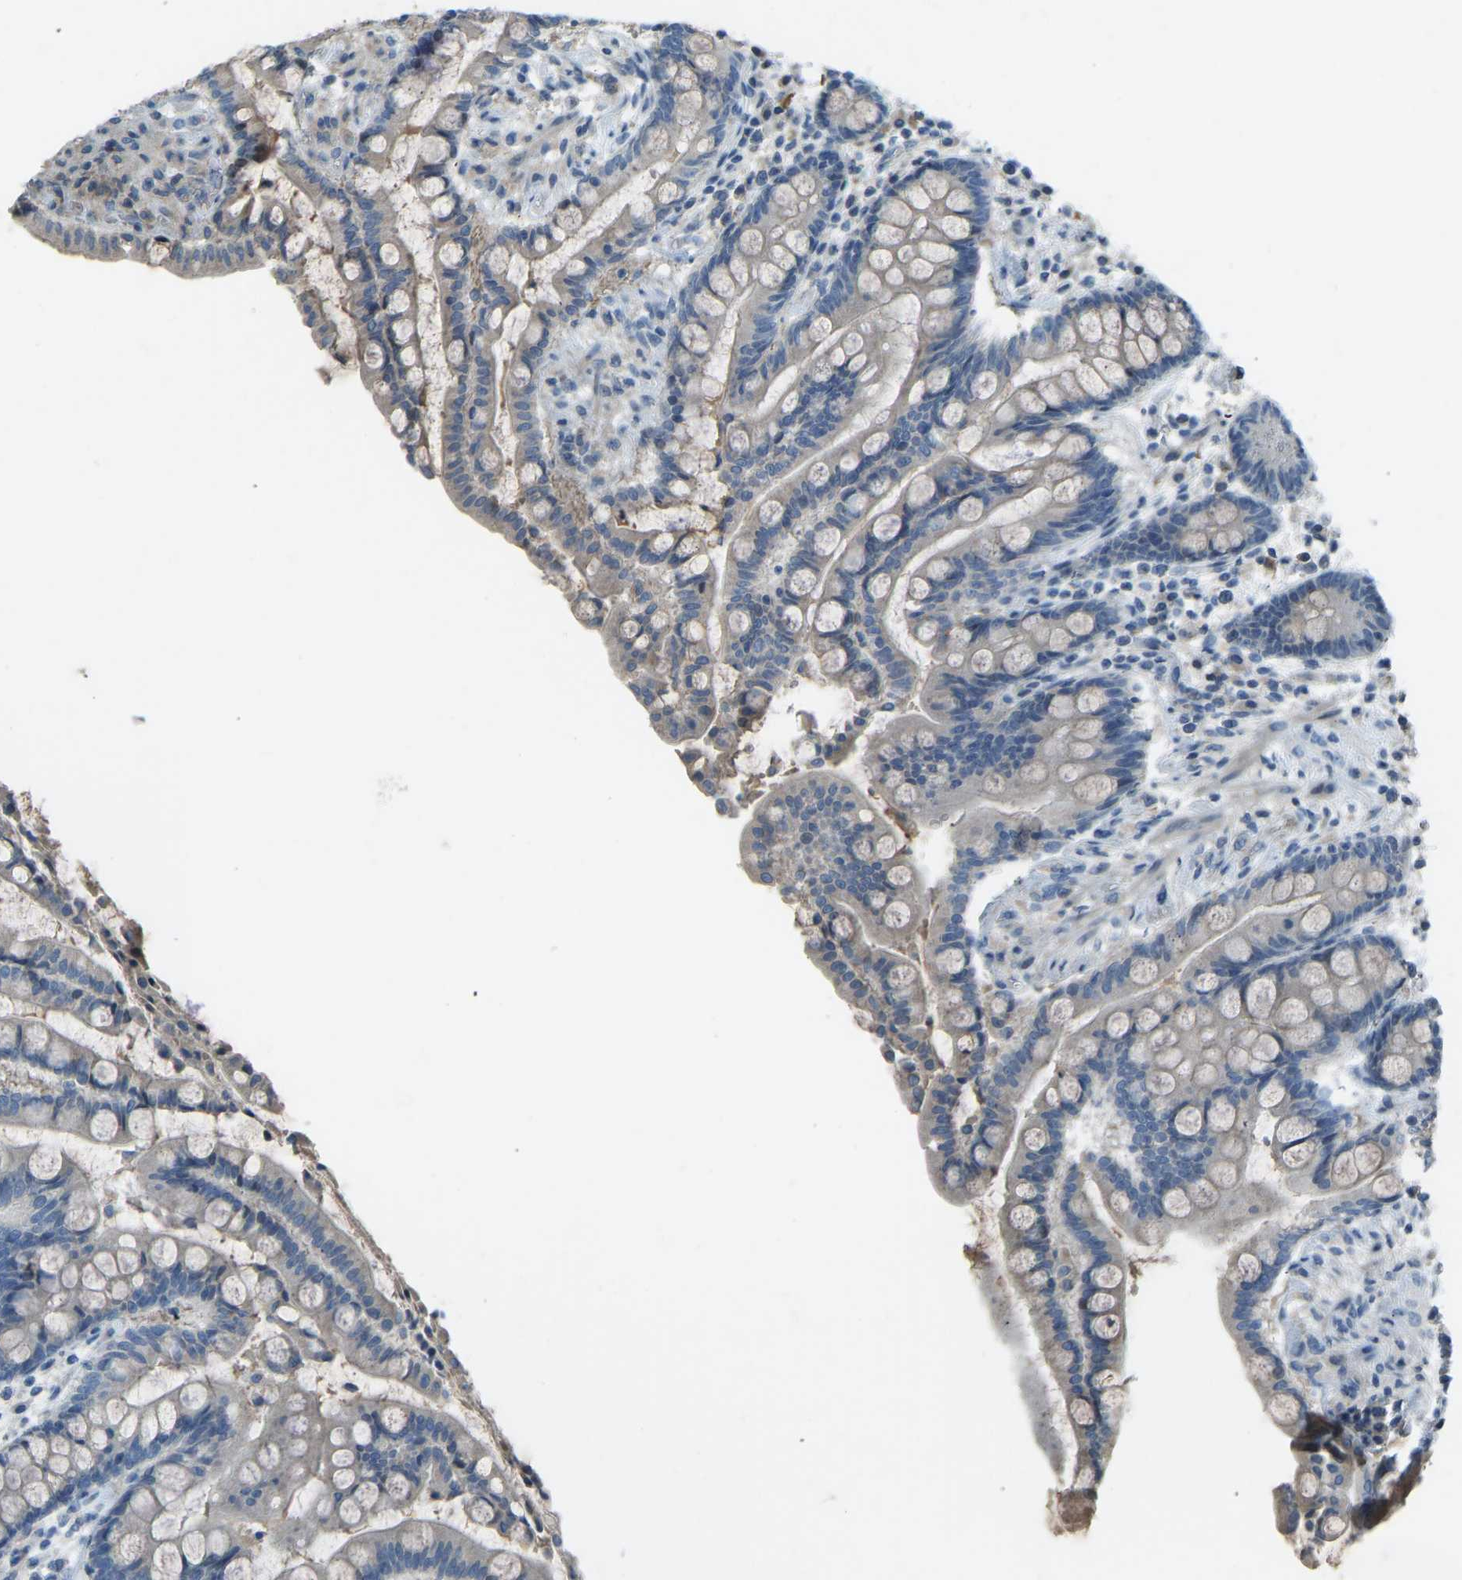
{"staining": {"intensity": "weak", "quantity": "<25%", "location": "cytoplasmic/membranous"}, "tissue": "colon", "cell_type": "Endothelial cells", "image_type": "normal", "snomed": [{"axis": "morphology", "description": "Normal tissue, NOS"}, {"axis": "topography", "description": "Colon"}], "caption": "Endothelial cells are negative for protein expression in unremarkable human colon. Nuclei are stained in blue.", "gene": "FBLN2", "patient": {"sex": "male", "age": 73}}